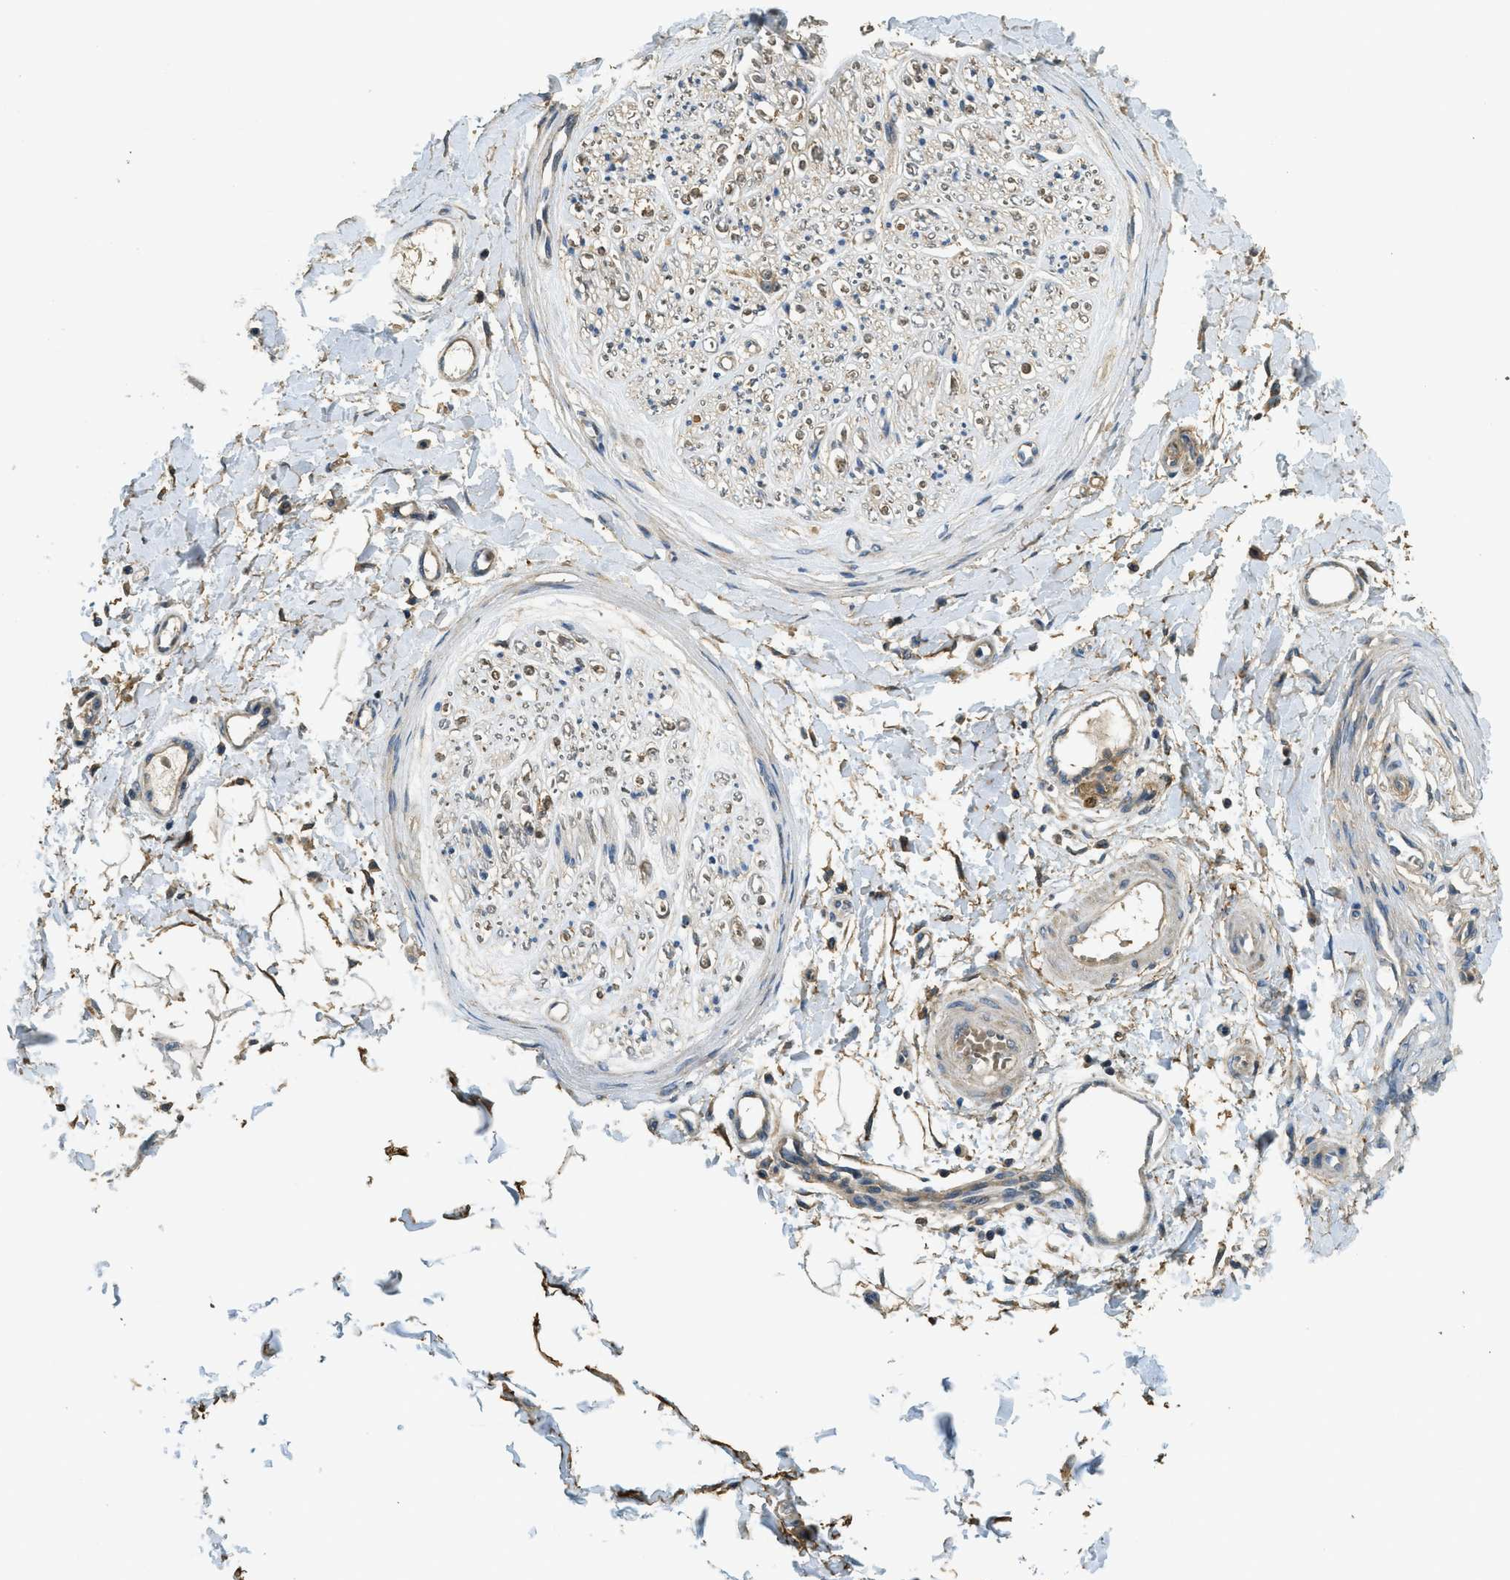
{"staining": {"intensity": "moderate", "quantity": ">75%", "location": "cytoplasmic/membranous"}, "tissue": "adipose tissue", "cell_type": "Adipocytes", "image_type": "normal", "snomed": [{"axis": "morphology", "description": "Normal tissue, NOS"}, {"axis": "morphology", "description": "Squamous cell carcinoma, NOS"}, {"axis": "topography", "description": "Skin"}, {"axis": "topography", "description": "Peripheral nerve tissue"}], "caption": "IHC image of normal adipose tissue: adipose tissue stained using immunohistochemistry demonstrates medium levels of moderate protein expression localized specifically in the cytoplasmic/membranous of adipocytes, appearing as a cytoplasmic/membranous brown color.", "gene": "CD276", "patient": {"sex": "male", "age": 83}}